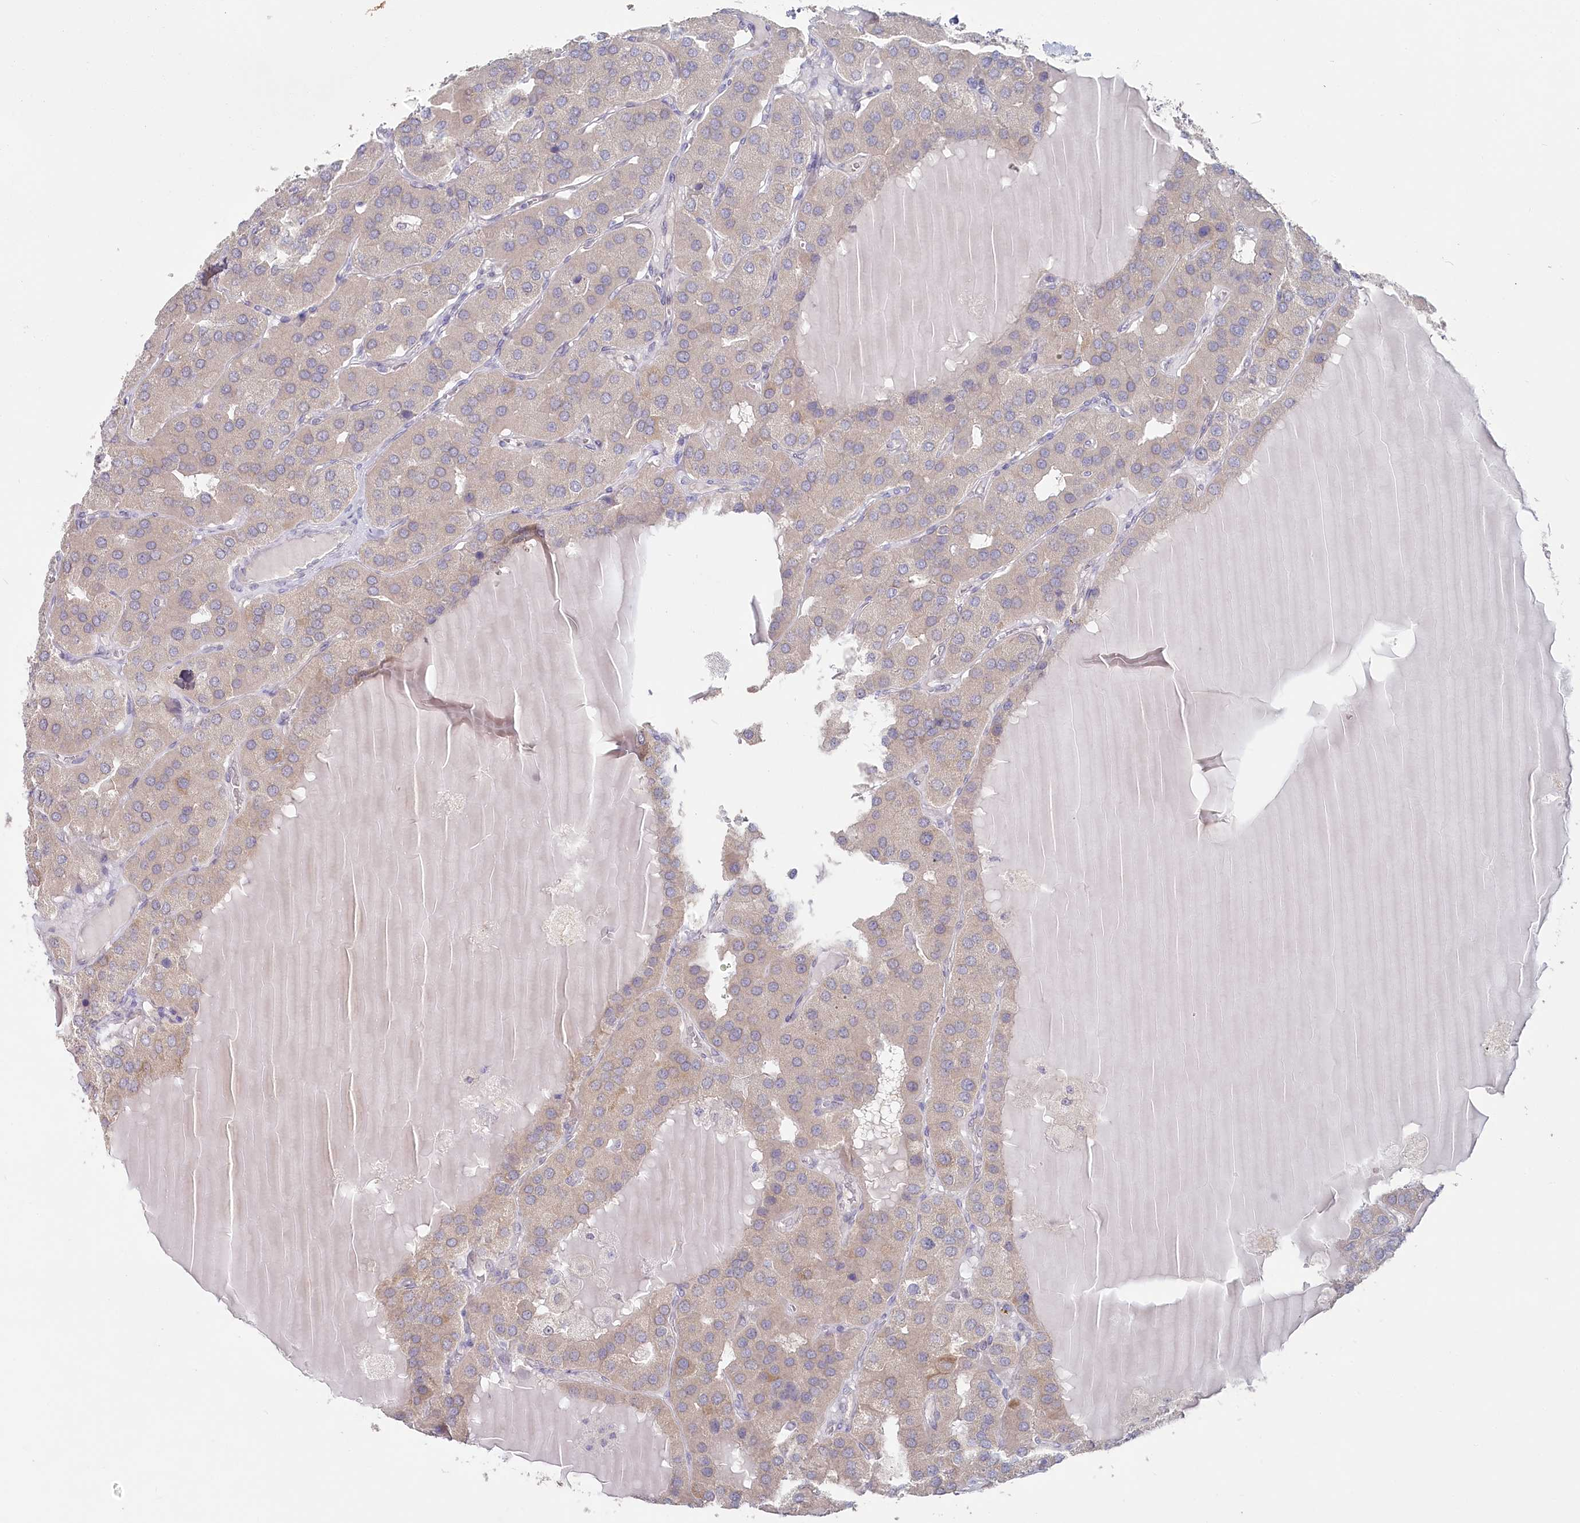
{"staining": {"intensity": "moderate", "quantity": "25%-75%", "location": "cytoplasmic/membranous"}, "tissue": "parathyroid gland", "cell_type": "Glandular cells", "image_type": "normal", "snomed": [{"axis": "morphology", "description": "Normal tissue, NOS"}, {"axis": "morphology", "description": "Adenoma, NOS"}, {"axis": "topography", "description": "Parathyroid gland"}], "caption": "Immunohistochemical staining of unremarkable human parathyroid gland demonstrates medium levels of moderate cytoplasmic/membranous expression in approximately 25%-75% of glandular cells.", "gene": "AAMDC", "patient": {"sex": "female", "age": 86}}